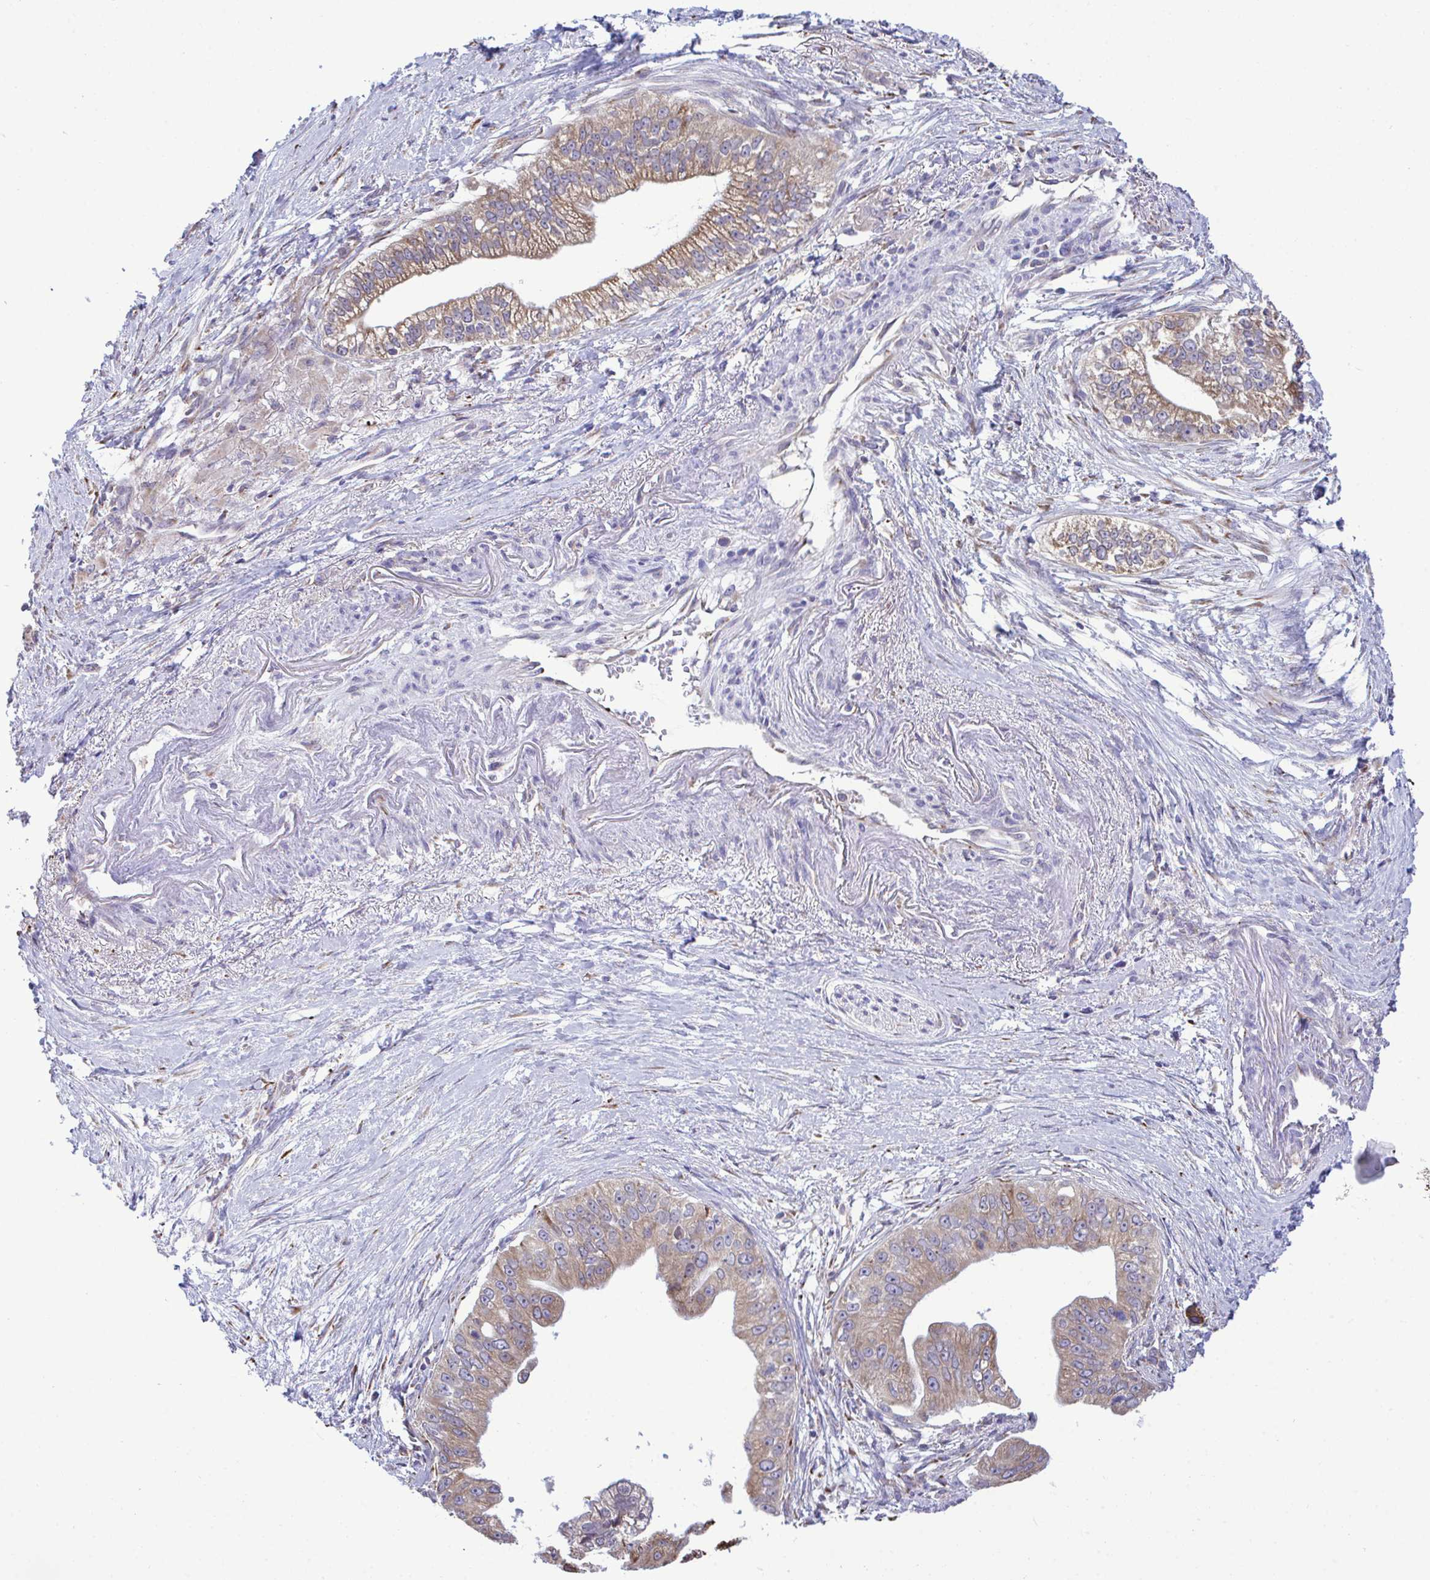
{"staining": {"intensity": "moderate", "quantity": ">75%", "location": "cytoplasmic/membranous"}, "tissue": "pancreatic cancer", "cell_type": "Tumor cells", "image_type": "cancer", "snomed": [{"axis": "morphology", "description": "Adenocarcinoma, NOS"}, {"axis": "topography", "description": "Pancreas"}], "caption": "Immunohistochemistry (IHC) (DAB) staining of pancreatic adenocarcinoma demonstrates moderate cytoplasmic/membranous protein expression in approximately >75% of tumor cells. (Brightfield microscopy of DAB IHC at high magnification).", "gene": "PIGK", "patient": {"sex": "male", "age": 70}}